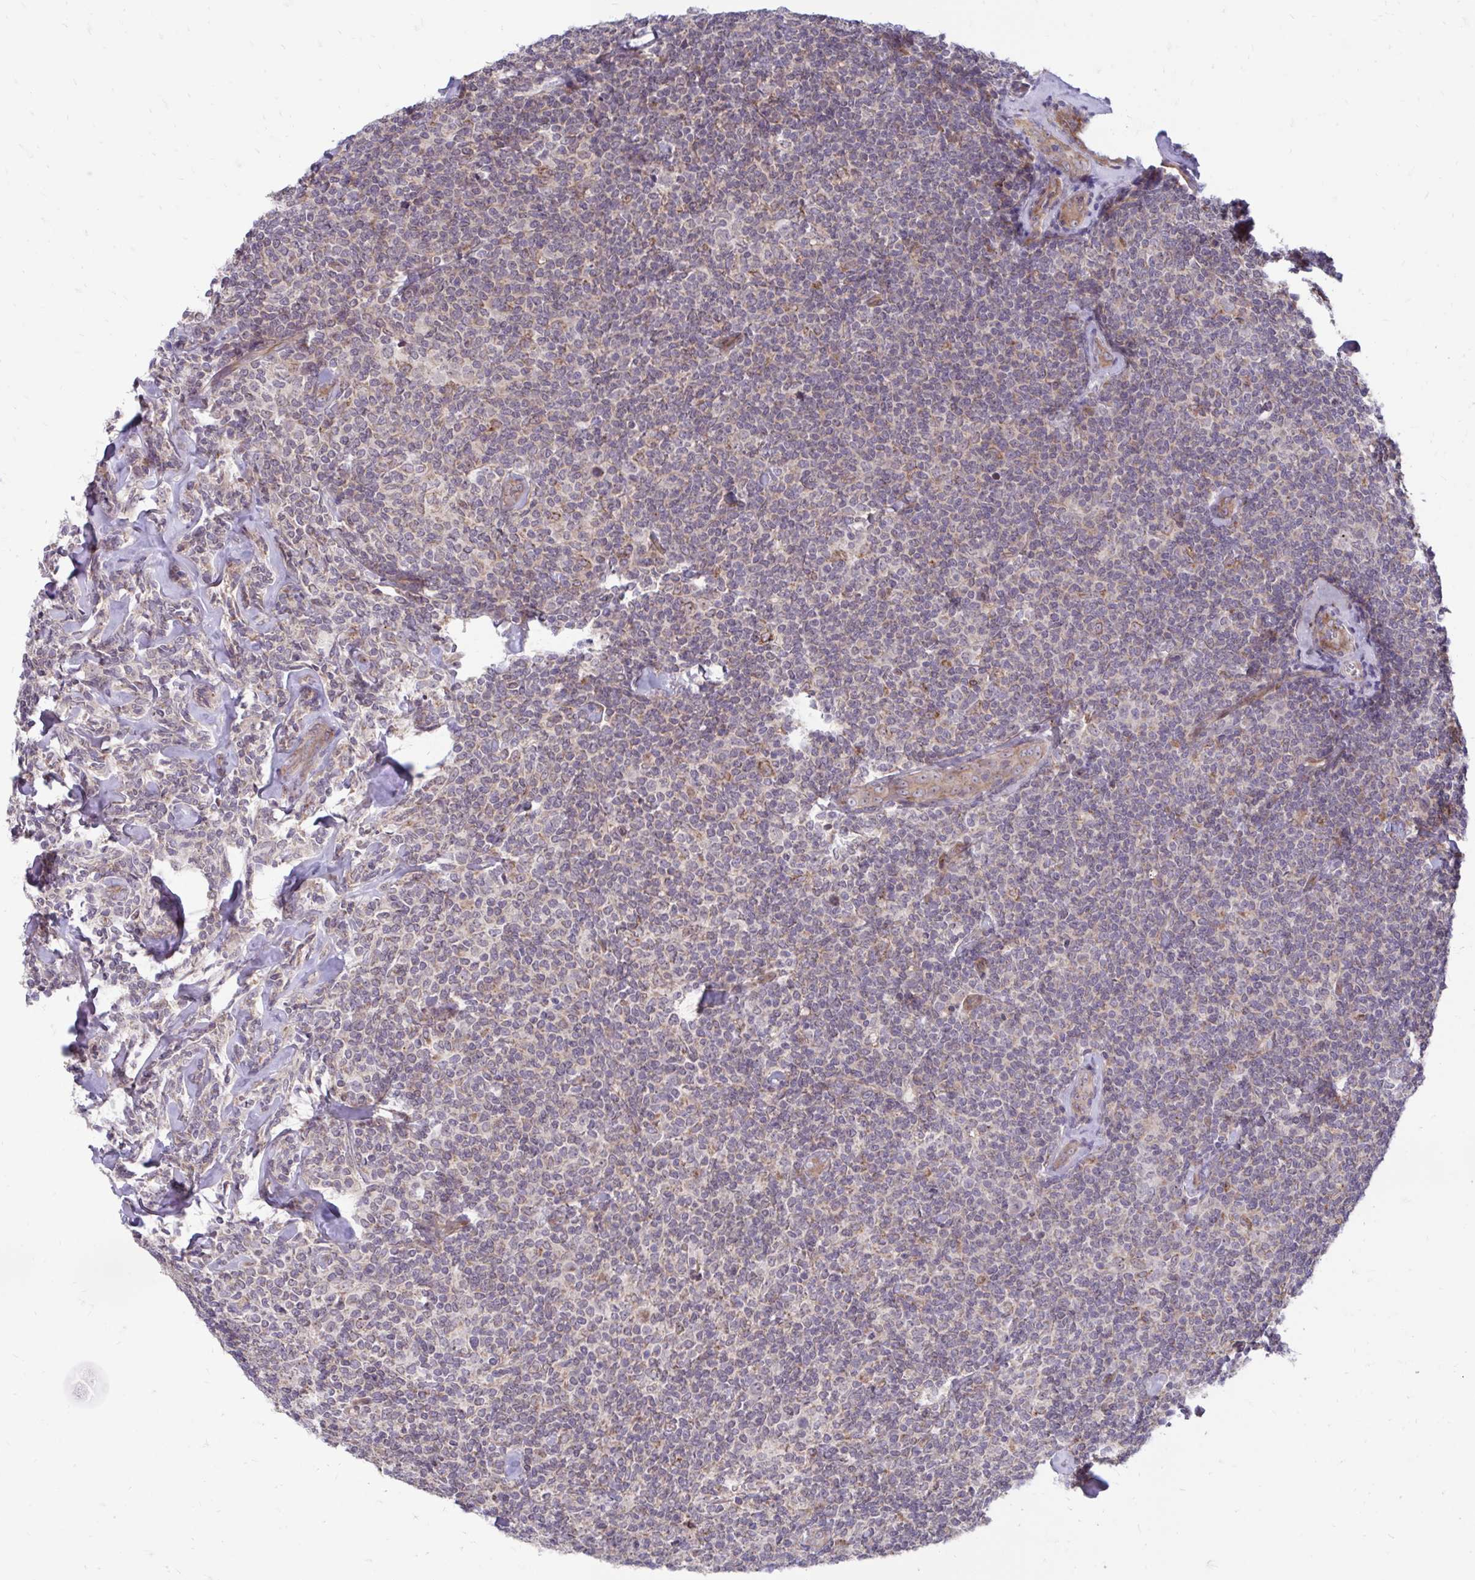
{"staining": {"intensity": "negative", "quantity": "none", "location": "none"}, "tissue": "lymphoma", "cell_type": "Tumor cells", "image_type": "cancer", "snomed": [{"axis": "morphology", "description": "Malignant lymphoma, non-Hodgkin's type, Low grade"}, {"axis": "topography", "description": "Lymph node"}], "caption": "This is an IHC photomicrograph of human lymphoma. There is no positivity in tumor cells.", "gene": "ITPR2", "patient": {"sex": "female", "age": 56}}